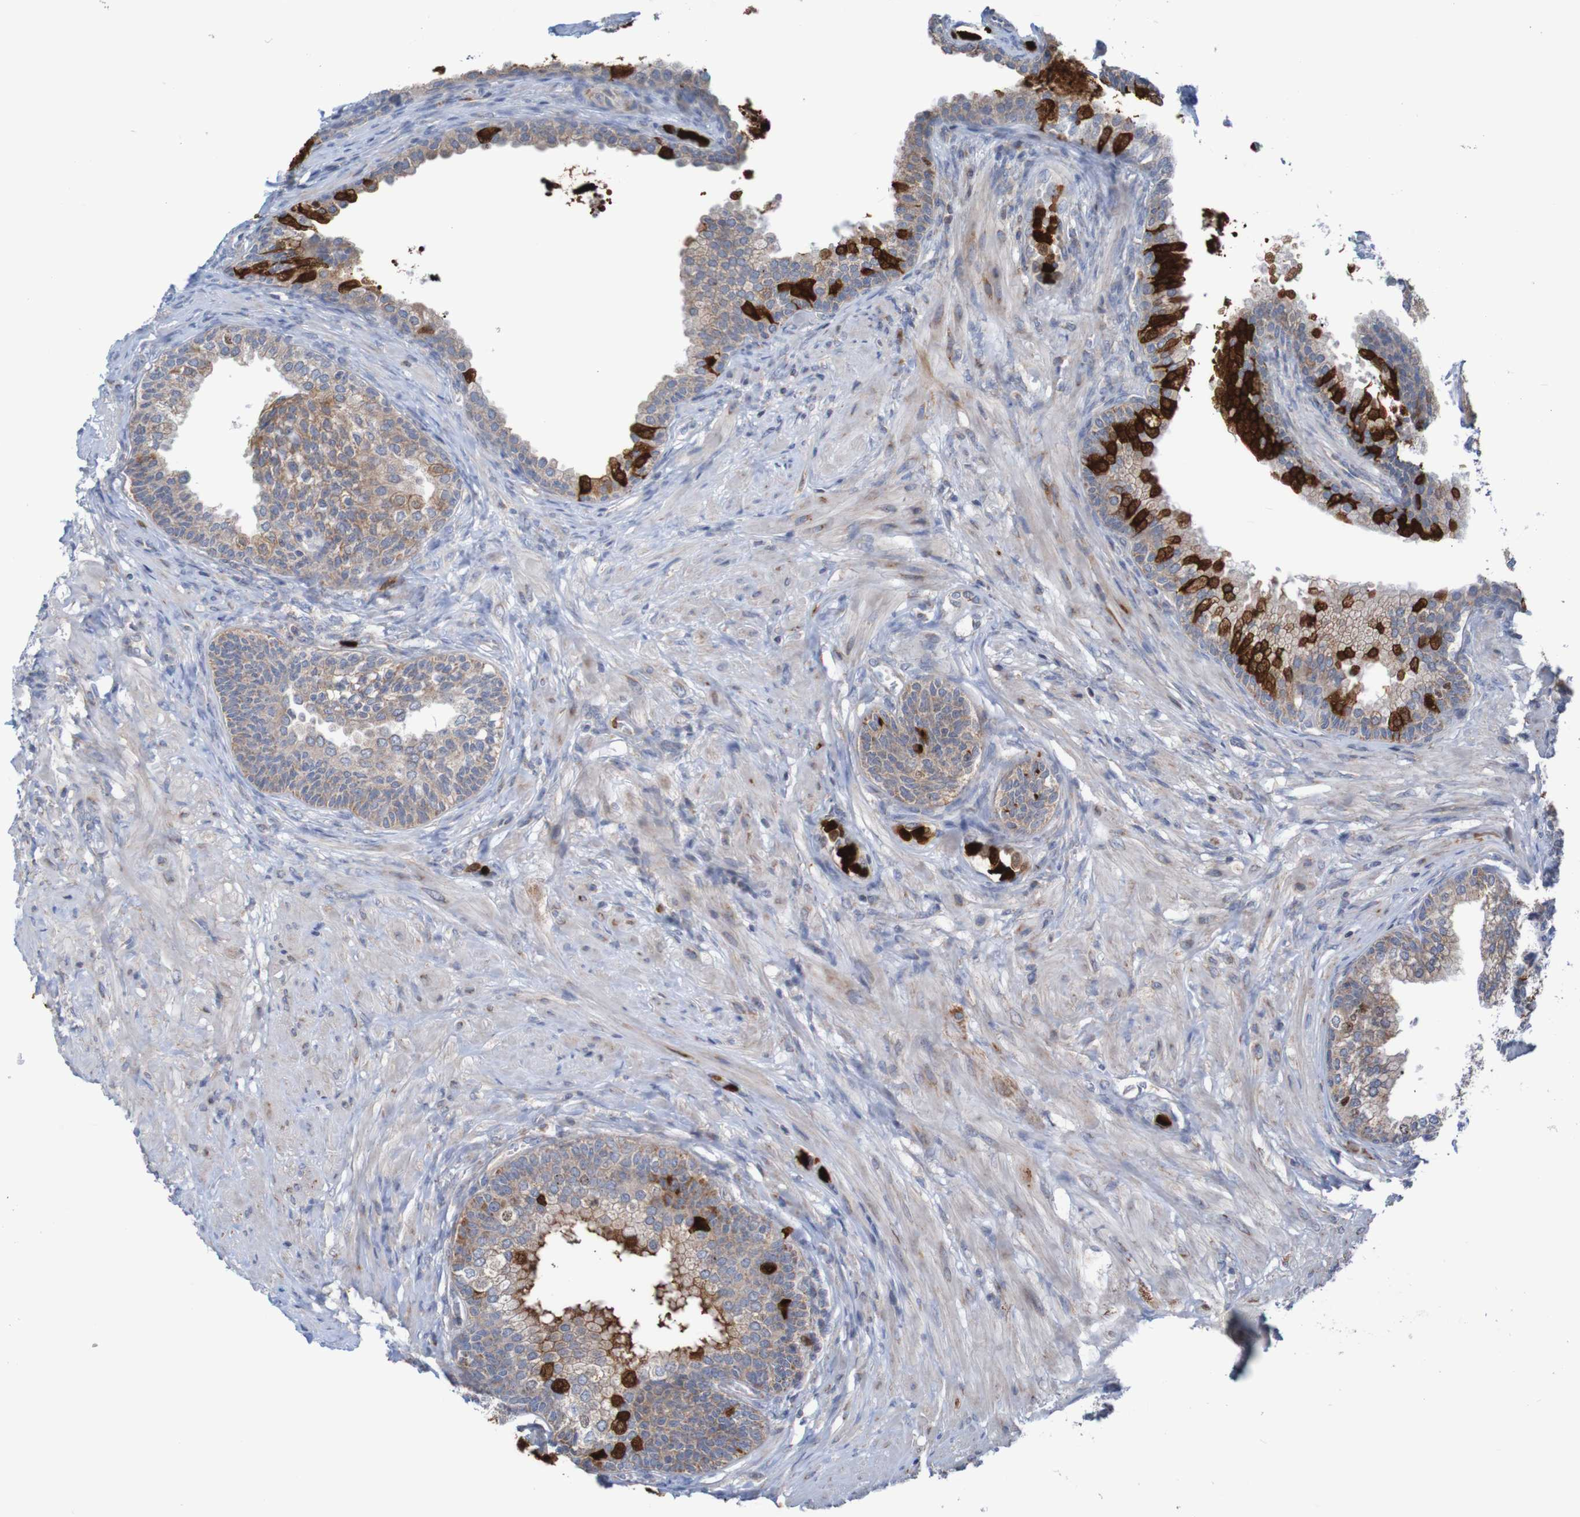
{"staining": {"intensity": "strong", "quantity": "<25%", "location": "cytoplasmic/membranous,nuclear"}, "tissue": "prostate", "cell_type": "Glandular cells", "image_type": "normal", "snomed": [{"axis": "morphology", "description": "Normal tissue, NOS"}, {"axis": "morphology", "description": "Urothelial carcinoma, Low grade"}, {"axis": "topography", "description": "Urinary bladder"}, {"axis": "topography", "description": "Prostate"}], "caption": "DAB immunohistochemical staining of unremarkable prostate reveals strong cytoplasmic/membranous,nuclear protein positivity in approximately <25% of glandular cells.", "gene": "PARP4", "patient": {"sex": "male", "age": 60}}